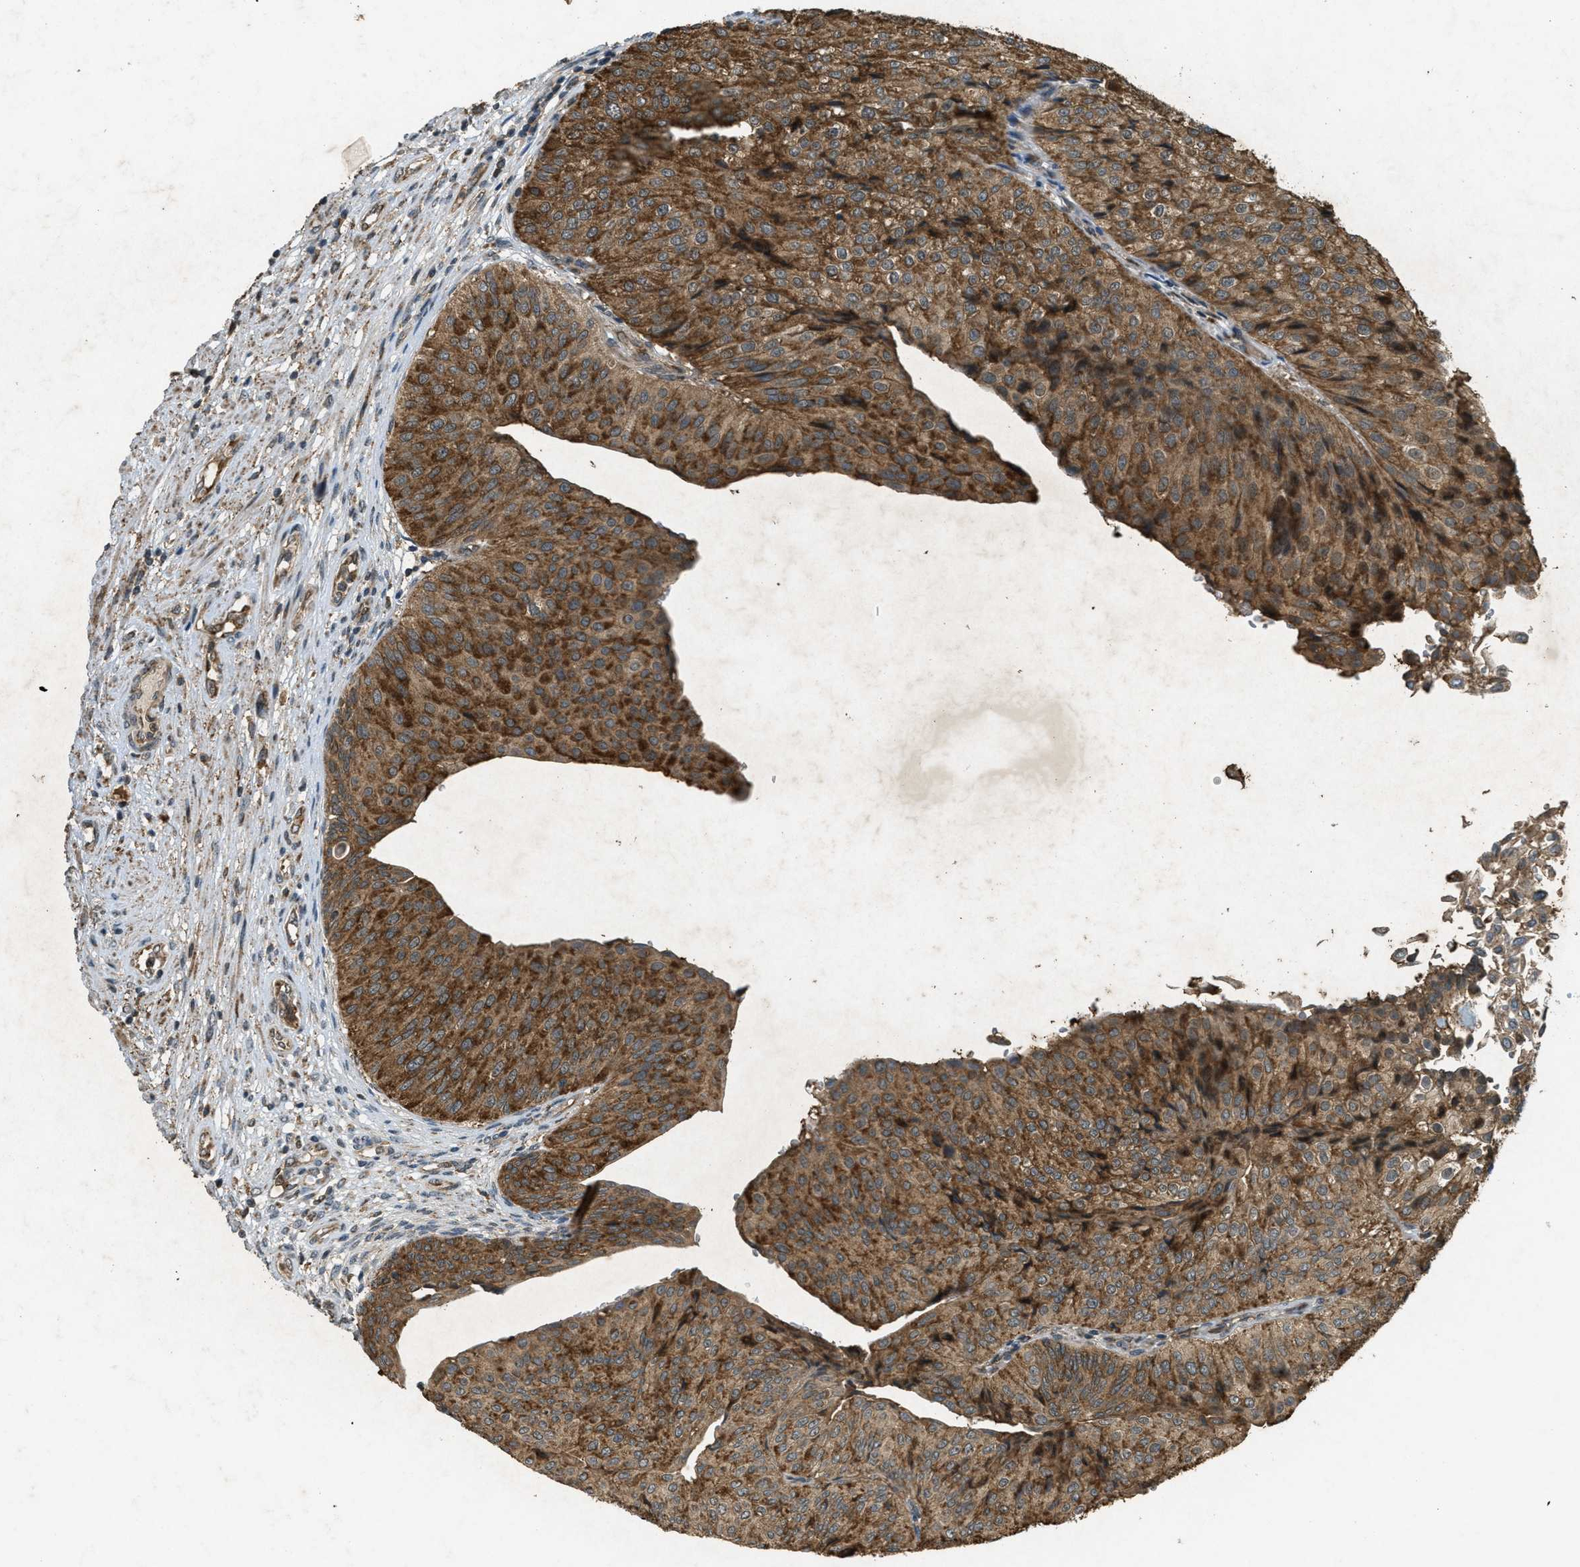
{"staining": {"intensity": "moderate", "quantity": ">75%", "location": "cytoplasmic/membranous"}, "tissue": "urothelial cancer", "cell_type": "Tumor cells", "image_type": "cancer", "snomed": [{"axis": "morphology", "description": "Urothelial carcinoma, Low grade"}, {"axis": "topography", "description": "Urinary bladder"}], "caption": "Protein staining of urothelial cancer tissue reveals moderate cytoplasmic/membranous staining in approximately >75% of tumor cells.", "gene": "PPP1R15A", "patient": {"sex": "male", "age": 67}}